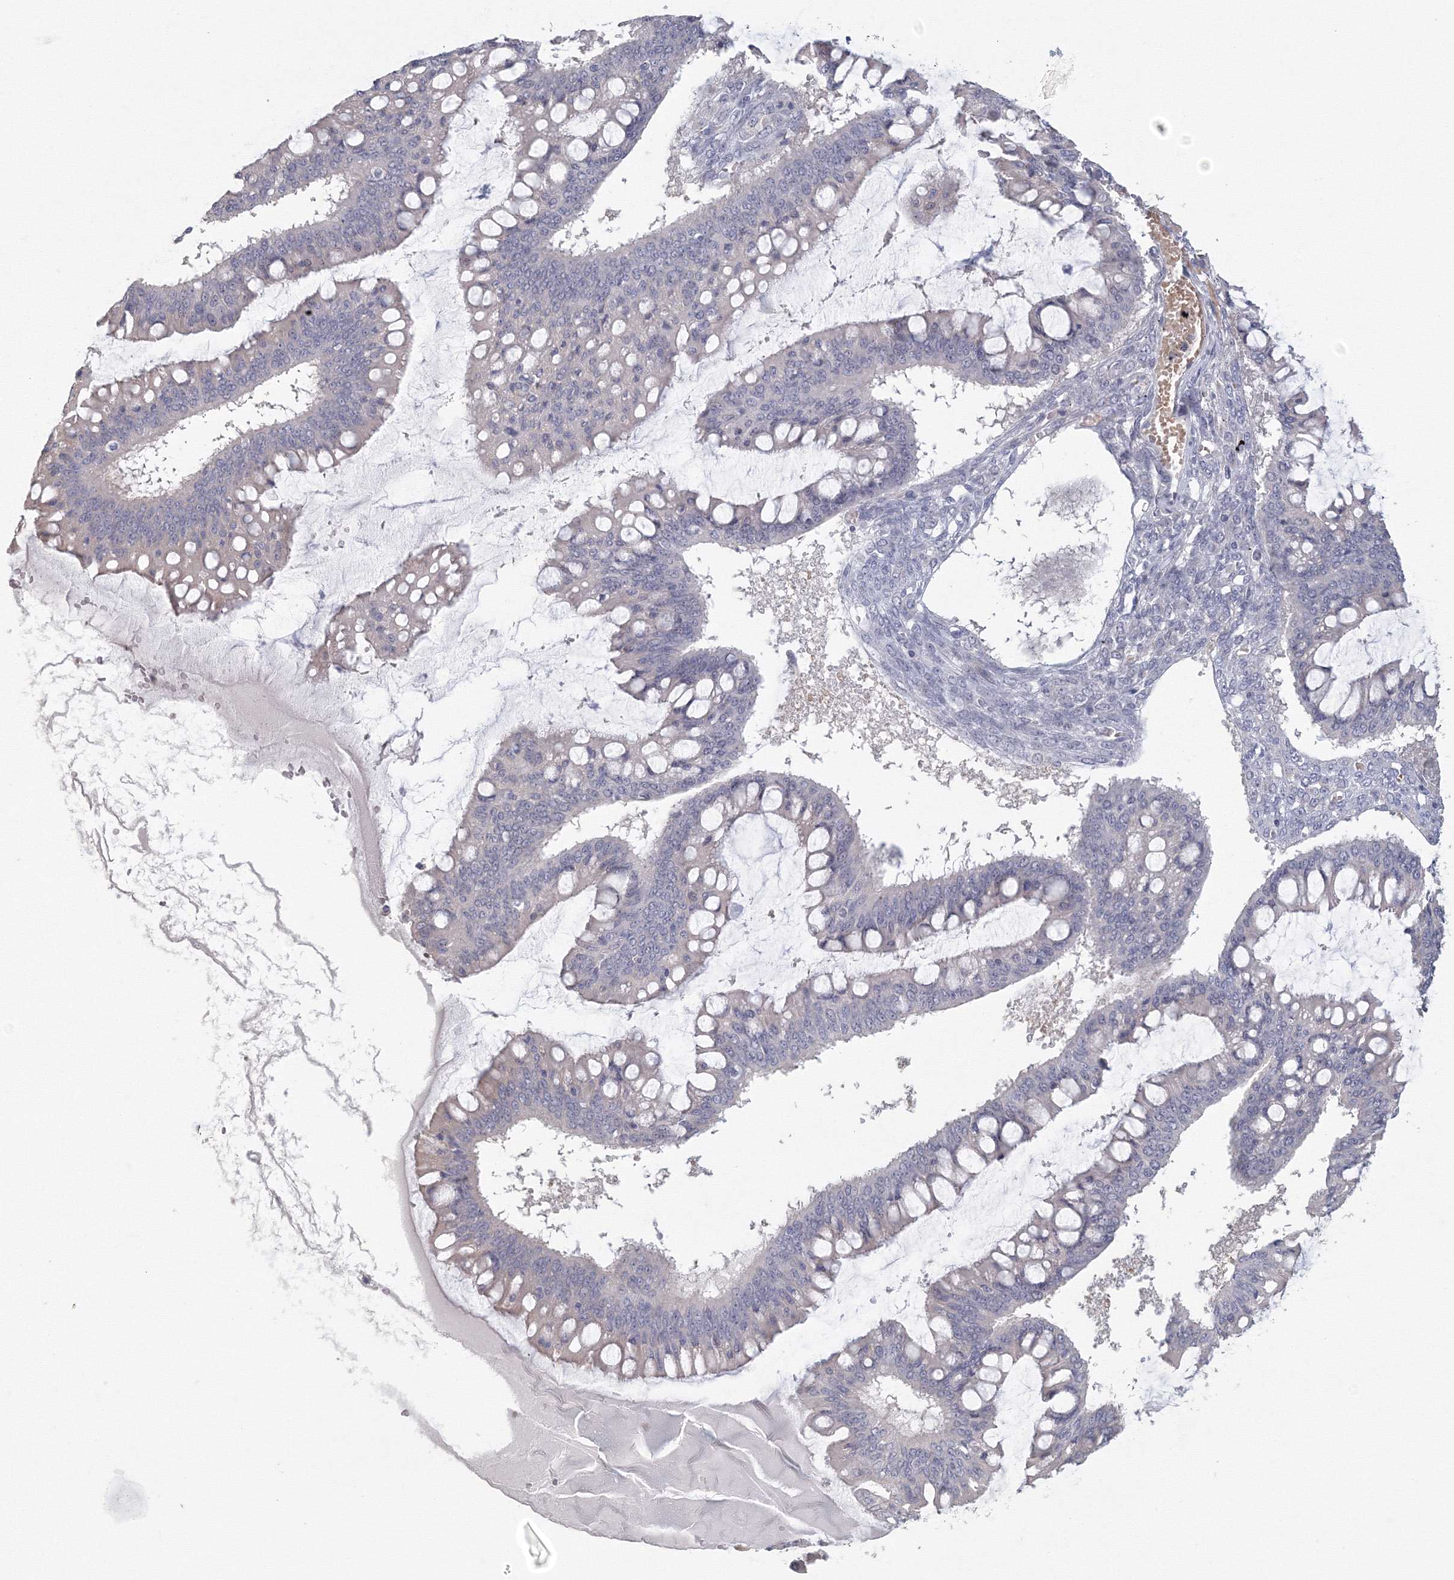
{"staining": {"intensity": "negative", "quantity": "none", "location": "none"}, "tissue": "ovarian cancer", "cell_type": "Tumor cells", "image_type": "cancer", "snomed": [{"axis": "morphology", "description": "Cystadenocarcinoma, mucinous, NOS"}, {"axis": "topography", "description": "Ovary"}], "caption": "This is an IHC image of human ovarian mucinous cystadenocarcinoma. There is no expression in tumor cells.", "gene": "TACC2", "patient": {"sex": "female", "age": 73}}